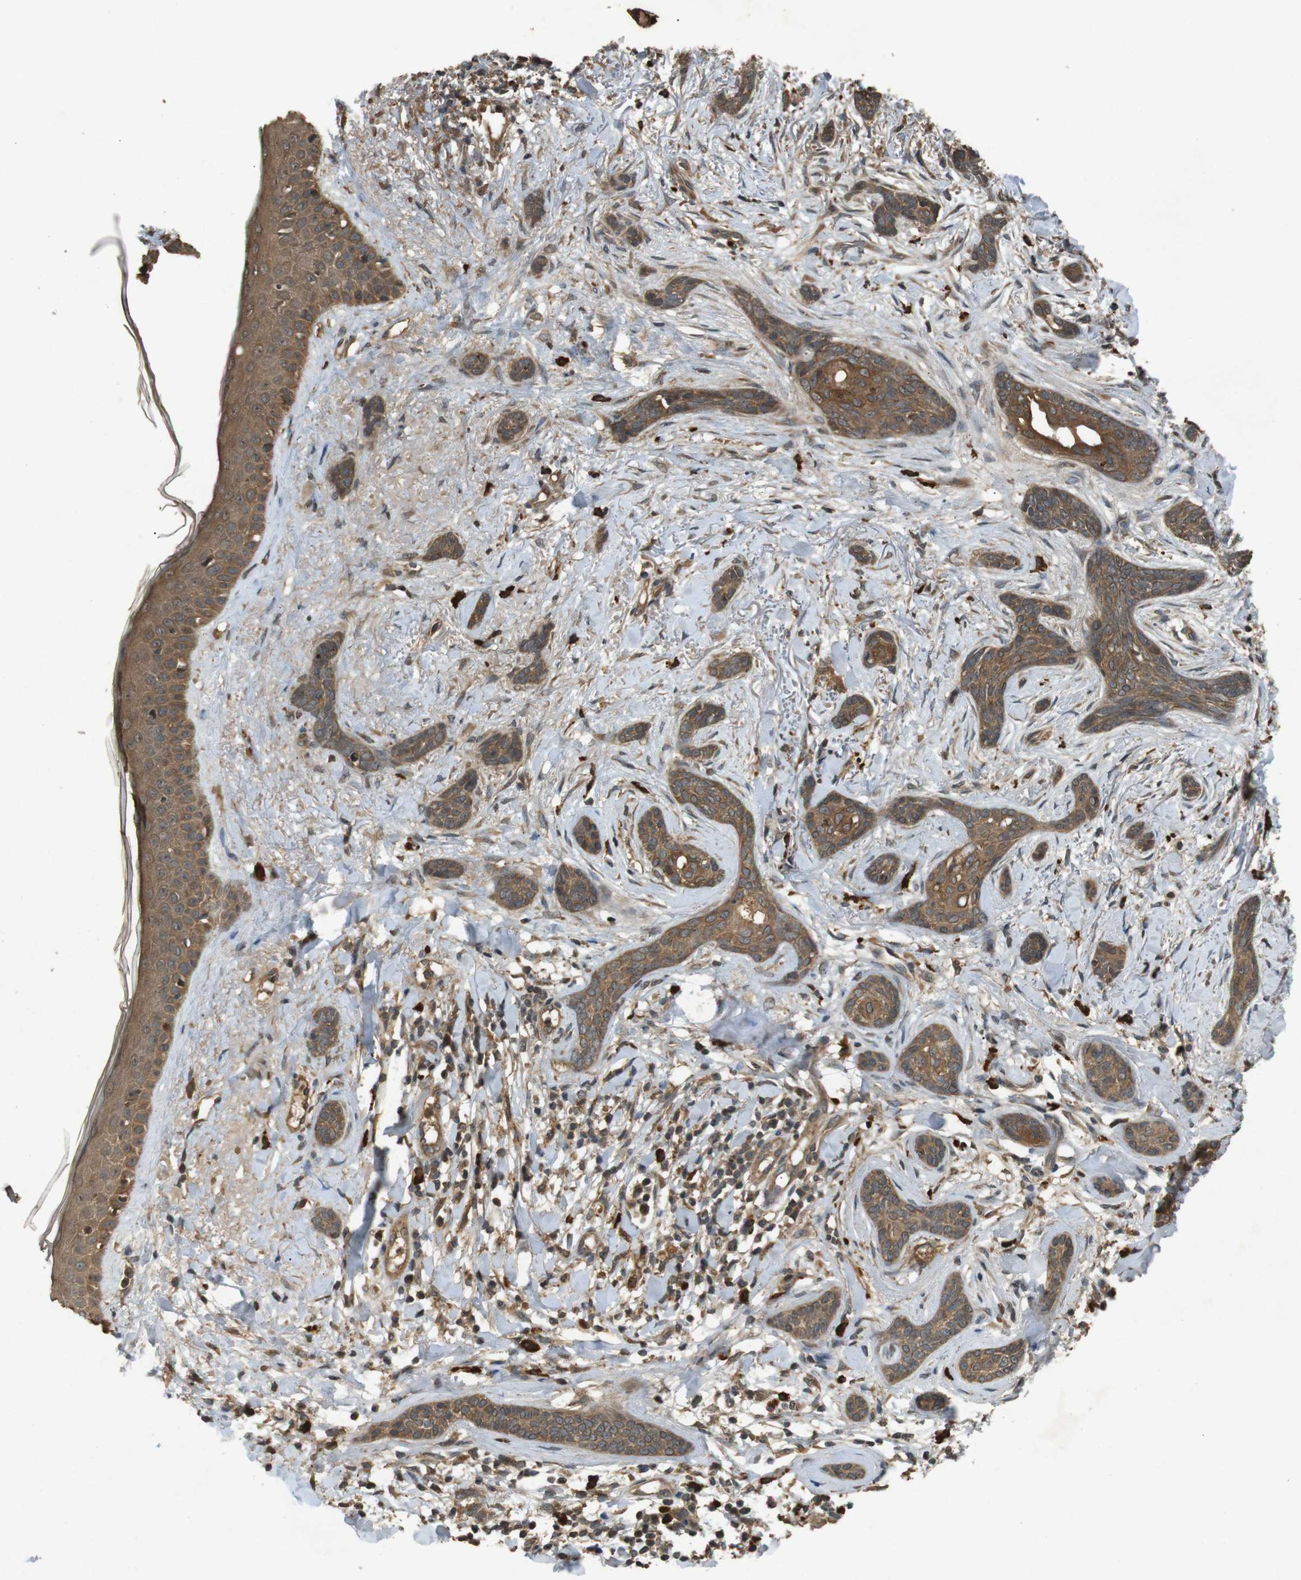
{"staining": {"intensity": "strong", "quantity": ">75%", "location": "cytoplasmic/membranous"}, "tissue": "skin cancer", "cell_type": "Tumor cells", "image_type": "cancer", "snomed": [{"axis": "morphology", "description": "Basal cell carcinoma"}, {"axis": "morphology", "description": "Adnexal tumor, benign"}, {"axis": "topography", "description": "Skin"}], "caption": "This histopathology image demonstrates immunohistochemistry (IHC) staining of human skin benign adnexal tumor, with high strong cytoplasmic/membranous positivity in approximately >75% of tumor cells.", "gene": "TAP1", "patient": {"sex": "female", "age": 42}}